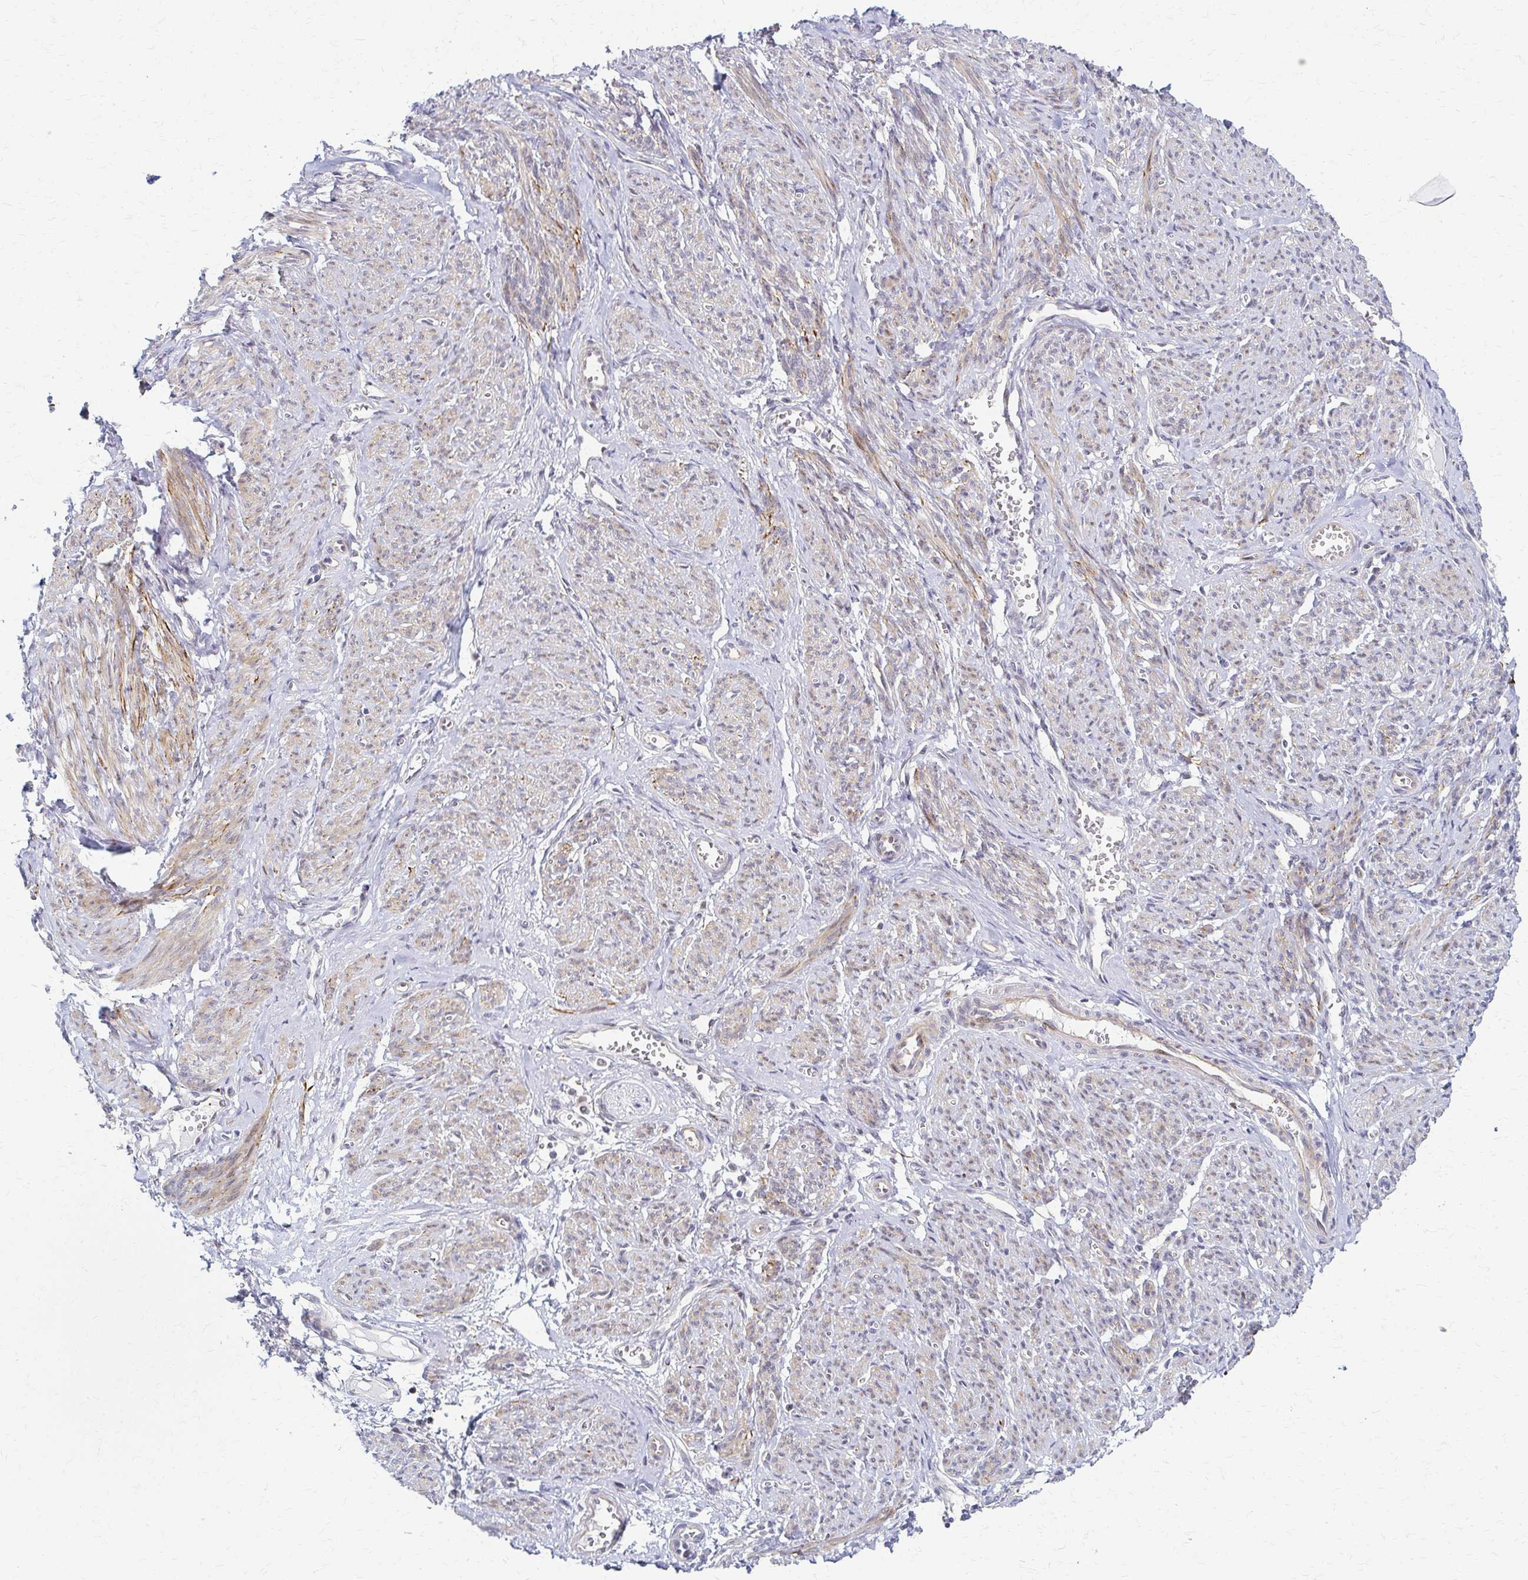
{"staining": {"intensity": "moderate", "quantity": "25%-75%", "location": "cytoplasmic/membranous,nuclear"}, "tissue": "smooth muscle", "cell_type": "Smooth muscle cells", "image_type": "normal", "snomed": [{"axis": "morphology", "description": "Normal tissue, NOS"}, {"axis": "topography", "description": "Smooth muscle"}], "caption": "Smooth muscle stained with a brown dye demonstrates moderate cytoplasmic/membranous,nuclear positive positivity in about 25%-75% of smooth muscle cells.", "gene": "PSMD7", "patient": {"sex": "female", "age": 65}}